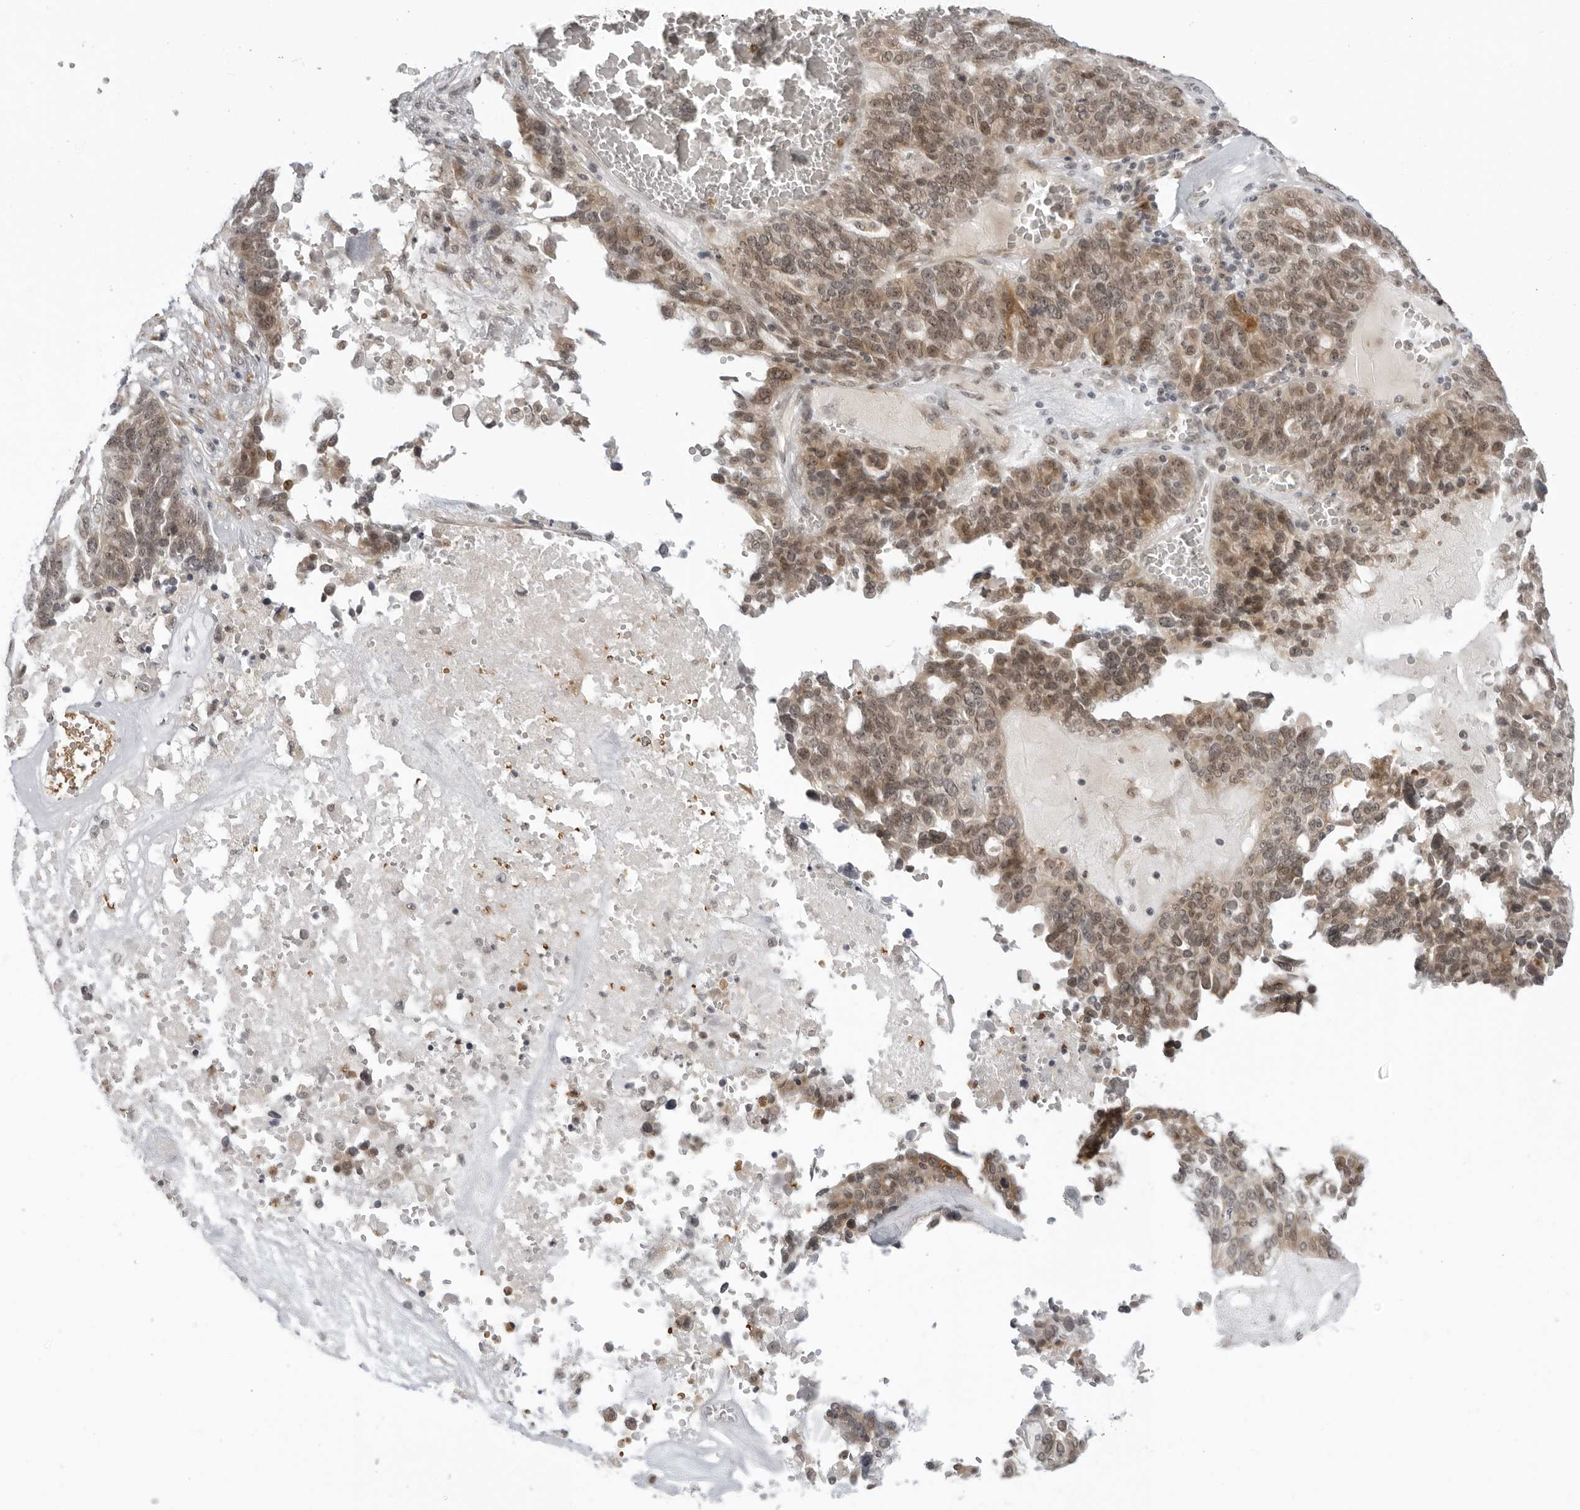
{"staining": {"intensity": "moderate", "quantity": ">75%", "location": "cytoplasmic/membranous,nuclear"}, "tissue": "ovarian cancer", "cell_type": "Tumor cells", "image_type": "cancer", "snomed": [{"axis": "morphology", "description": "Cystadenocarcinoma, serous, NOS"}, {"axis": "topography", "description": "Ovary"}], "caption": "Protein expression analysis of human serous cystadenocarcinoma (ovarian) reveals moderate cytoplasmic/membranous and nuclear positivity in approximately >75% of tumor cells.", "gene": "SUGCT", "patient": {"sex": "female", "age": 59}}